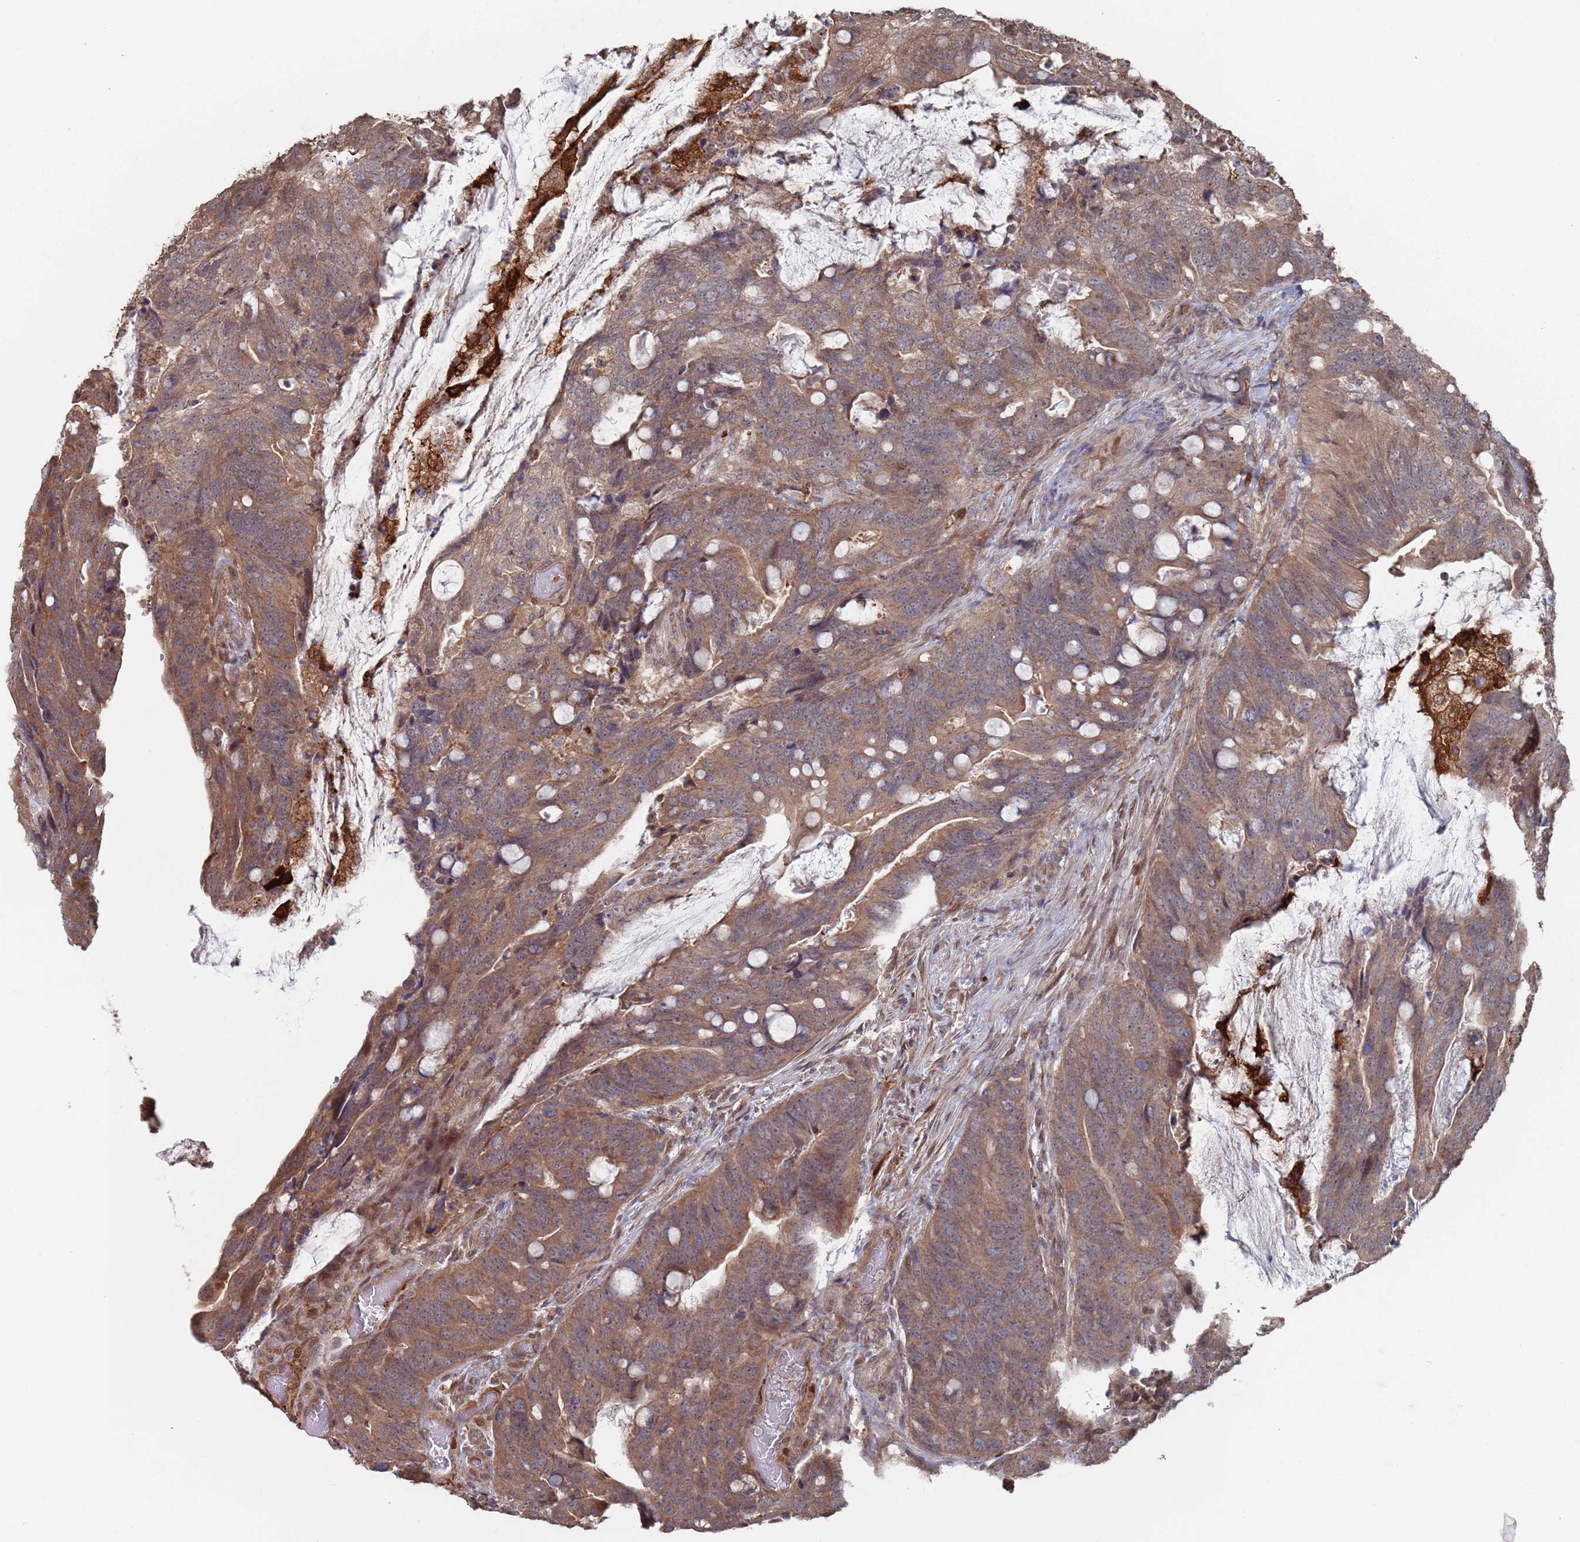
{"staining": {"intensity": "moderate", "quantity": ">75%", "location": "cytoplasmic/membranous"}, "tissue": "colorectal cancer", "cell_type": "Tumor cells", "image_type": "cancer", "snomed": [{"axis": "morphology", "description": "Adenocarcinoma, NOS"}, {"axis": "topography", "description": "Colon"}], "caption": "Immunohistochemistry (IHC) of colorectal cancer exhibits medium levels of moderate cytoplasmic/membranous expression in about >75% of tumor cells.", "gene": "DGKD", "patient": {"sex": "female", "age": 82}}